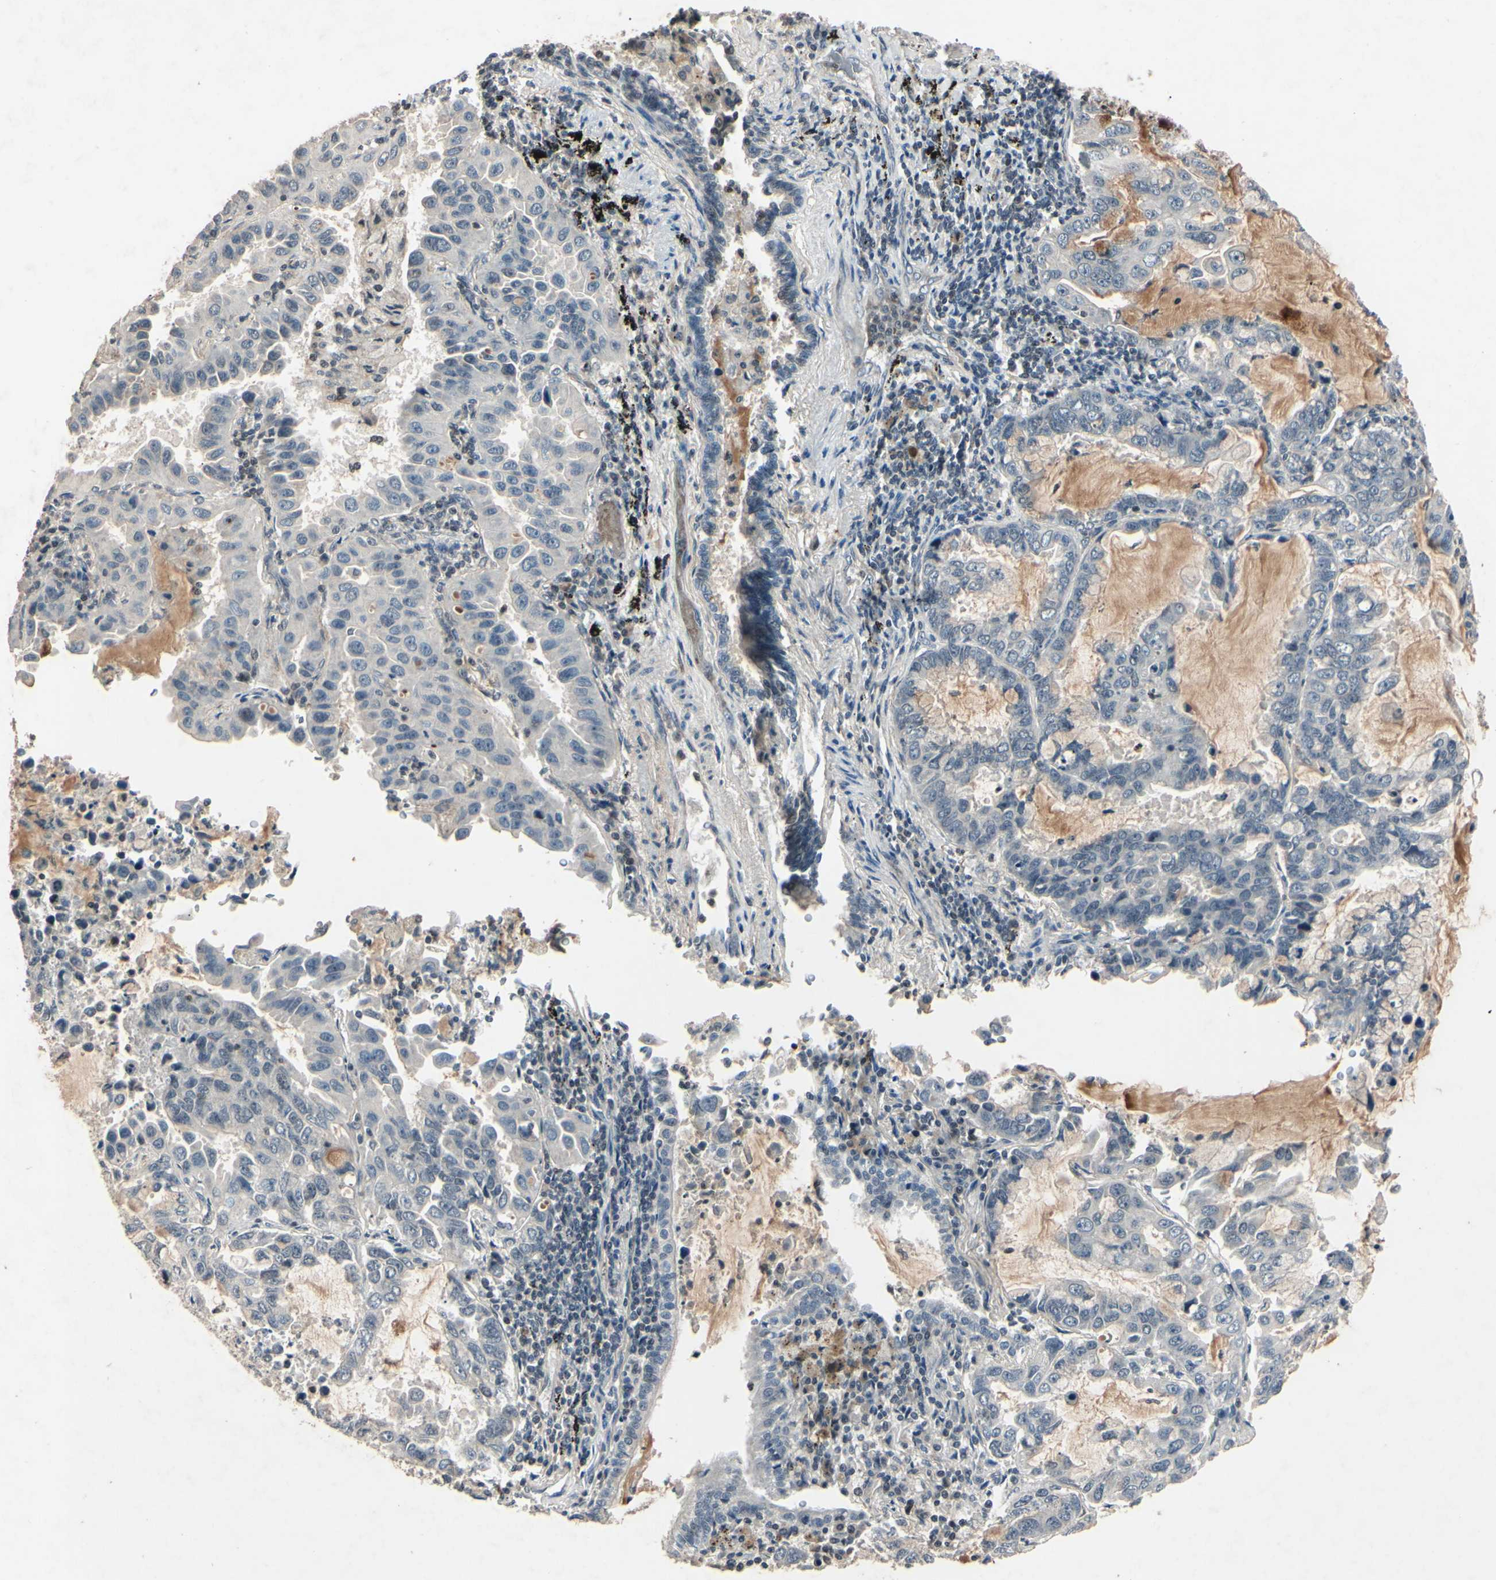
{"staining": {"intensity": "negative", "quantity": "none", "location": "none"}, "tissue": "lung cancer", "cell_type": "Tumor cells", "image_type": "cancer", "snomed": [{"axis": "morphology", "description": "Adenocarcinoma, NOS"}, {"axis": "topography", "description": "Lung"}], "caption": "Photomicrograph shows no significant protein staining in tumor cells of lung cancer.", "gene": "AEBP1", "patient": {"sex": "male", "age": 64}}